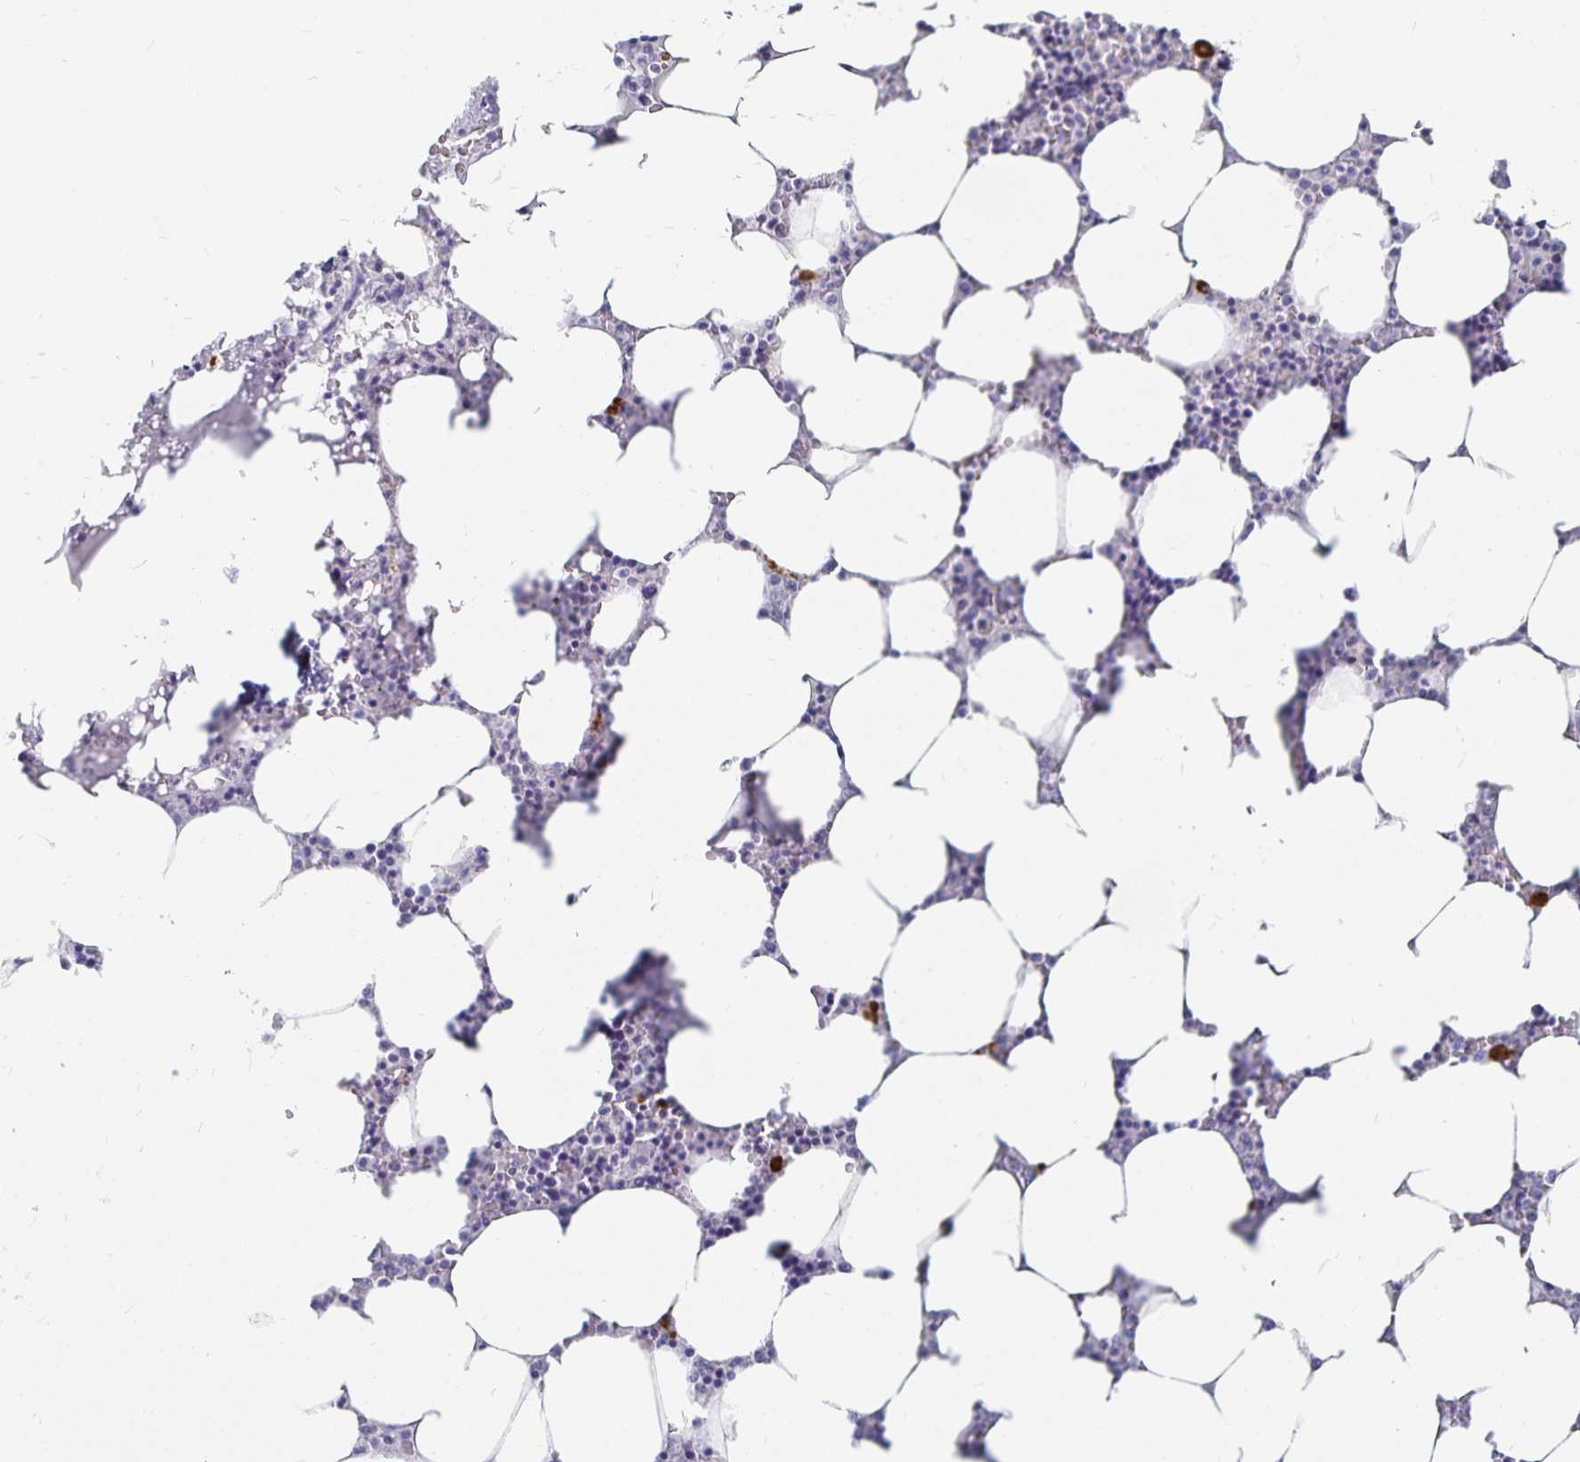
{"staining": {"intensity": "strong", "quantity": "<25%", "location": "cytoplasmic/membranous"}, "tissue": "bone marrow", "cell_type": "Hematopoietic cells", "image_type": "normal", "snomed": [{"axis": "morphology", "description": "Normal tissue, NOS"}, {"axis": "topography", "description": "Bone marrow"}], "caption": "Bone marrow stained with DAB immunohistochemistry (IHC) demonstrates medium levels of strong cytoplasmic/membranous positivity in about <25% of hematopoietic cells. (Brightfield microscopy of DAB IHC at high magnification).", "gene": "TNIP1", "patient": {"sex": "male", "age": 64}}